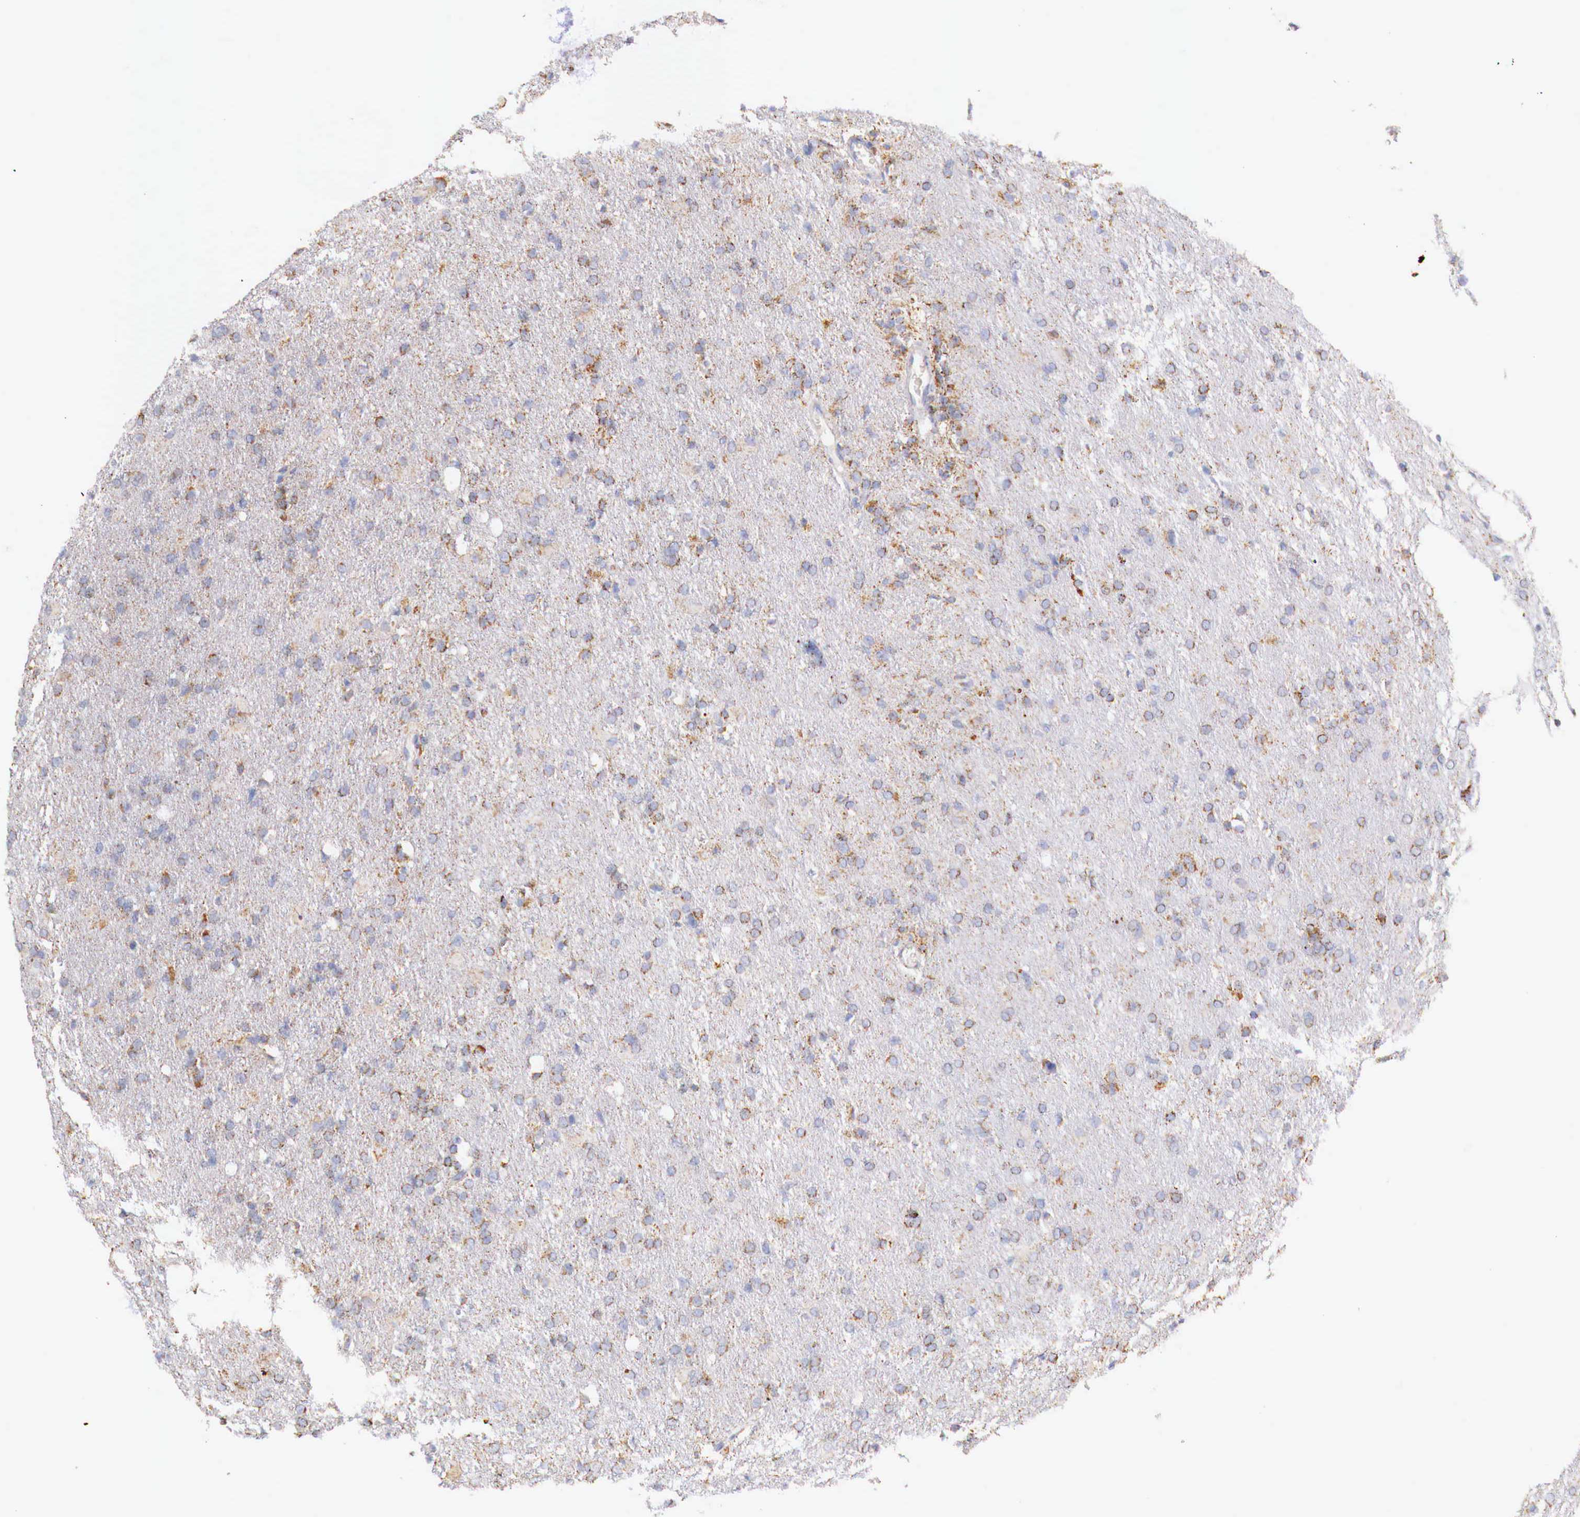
{"staining": {"intensity": "weak", "quantity": "25%-75%", "location": "cytoplasmic/membranous"}, "tissue": "glioma", "cell_type": "Tumor cells", "image_type": "cancer", "snomed": [{"axis": "morphology", "description": "Glioma, malignant, High grade"}, {"axis": "topography", "description": "Brain"}], "caption": "Malignant glioma (high-grade) was stained to show a protein in brown. There is low levels of weak cytoplasmic/membranous expression in about 25%-75% of tumor cells. Nuclei are stained in blue.", "gene": "IDH3G", "patient": {"sex": "male", "age": 68}}